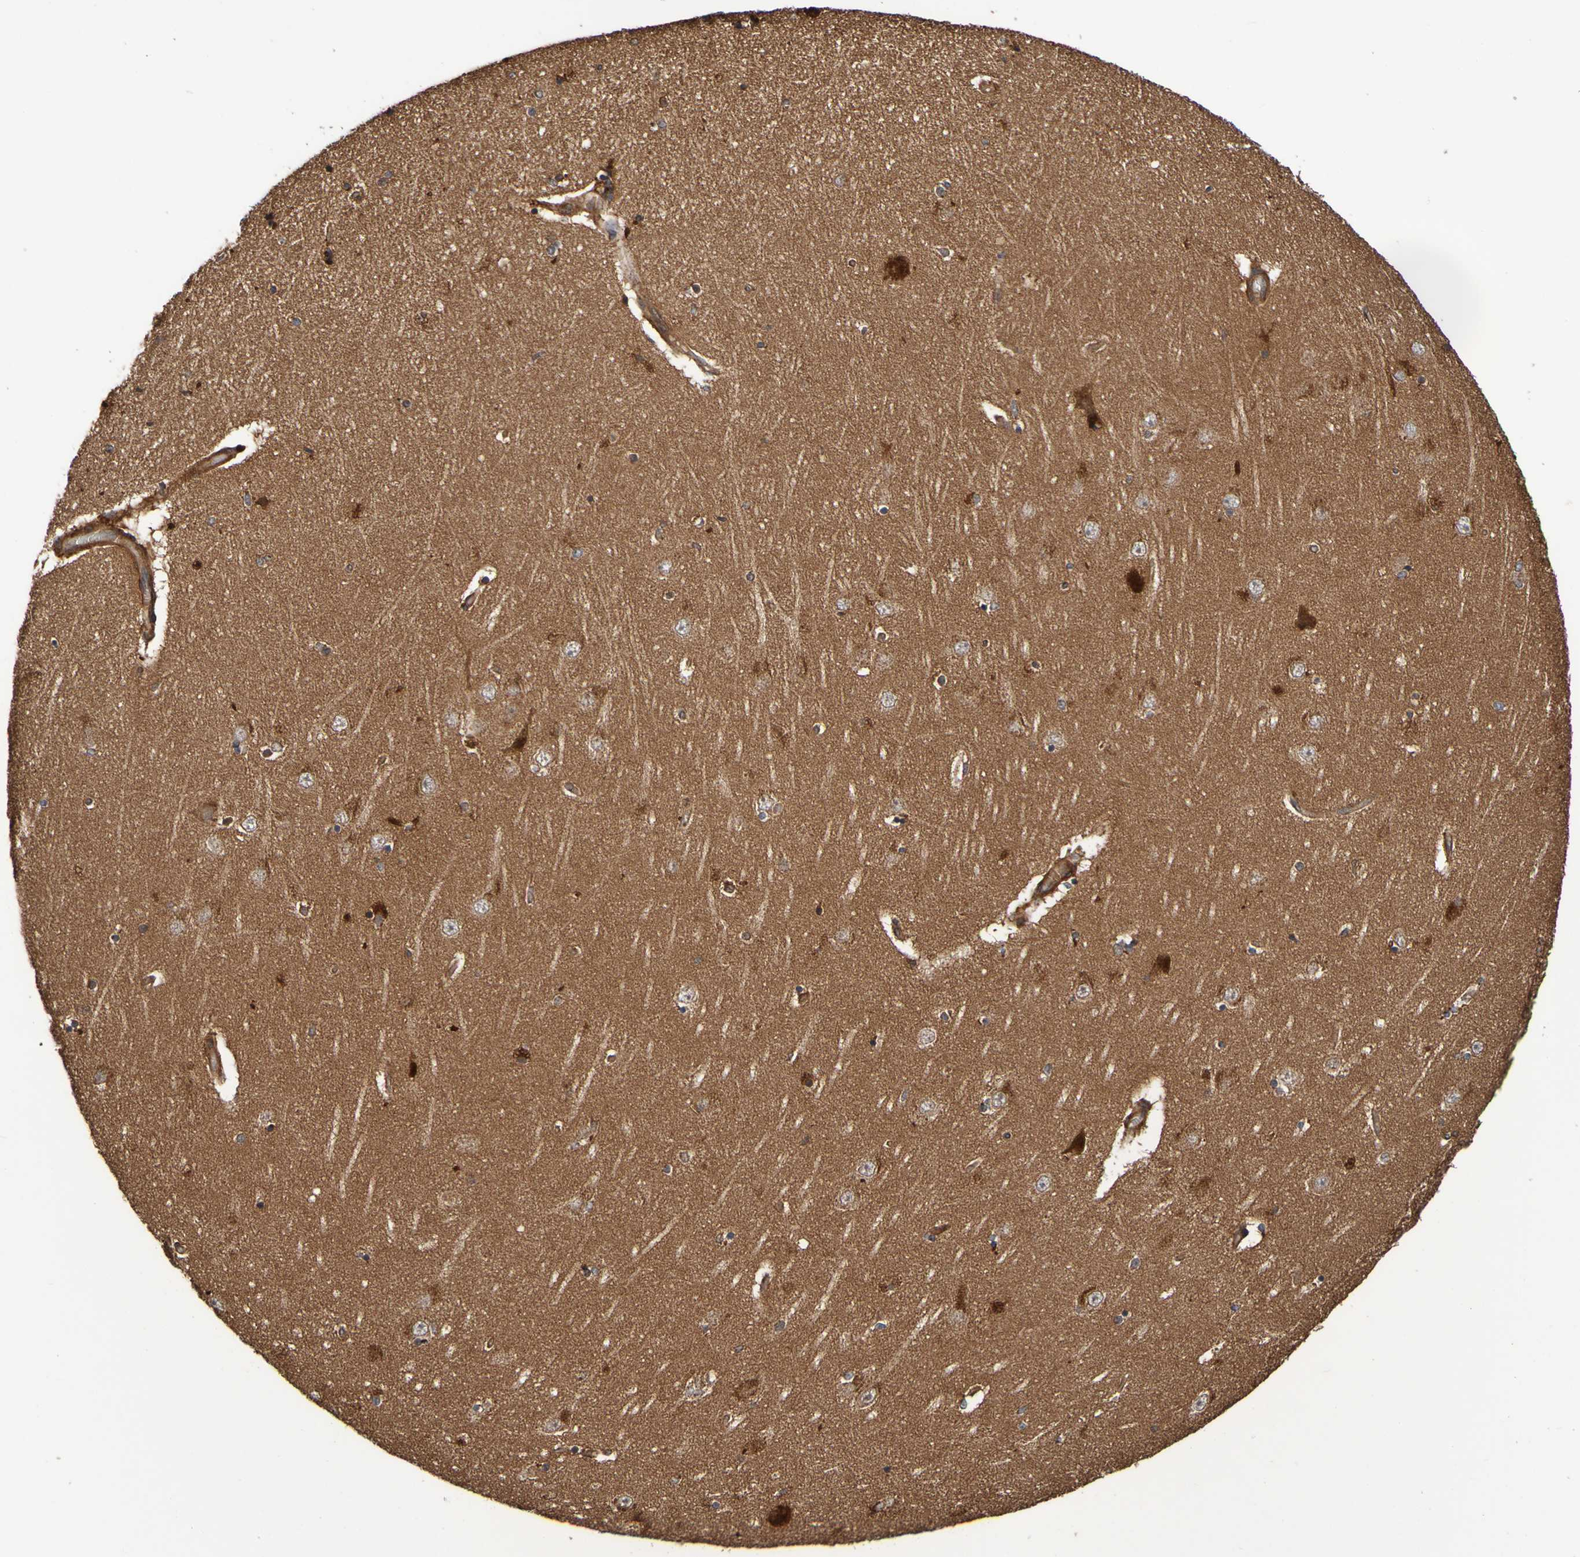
{"staining": {"intensity": "moderate", "quantity": "25%-75%", "location": "cytoplasmic/membranous"}, "tissue": "hippocampus", "cell_type": "Glial cells", "image_type": "normal", "snomed": [{"axis": "morphology", "description": "Normal tissue, NOS"}, {"axis": "topography", "description": "Hippocampus"}], "caption": "Protein staining of unremarkable hippocampus reveals moderate cytoplasmic/membranous staining in approximately 25%-75% of glial cells. Ihc stains the protein of interest in brown and the nuclei are stained blue.", "gene": "UCN", "patient": {"sex": "female", "age": 54}}